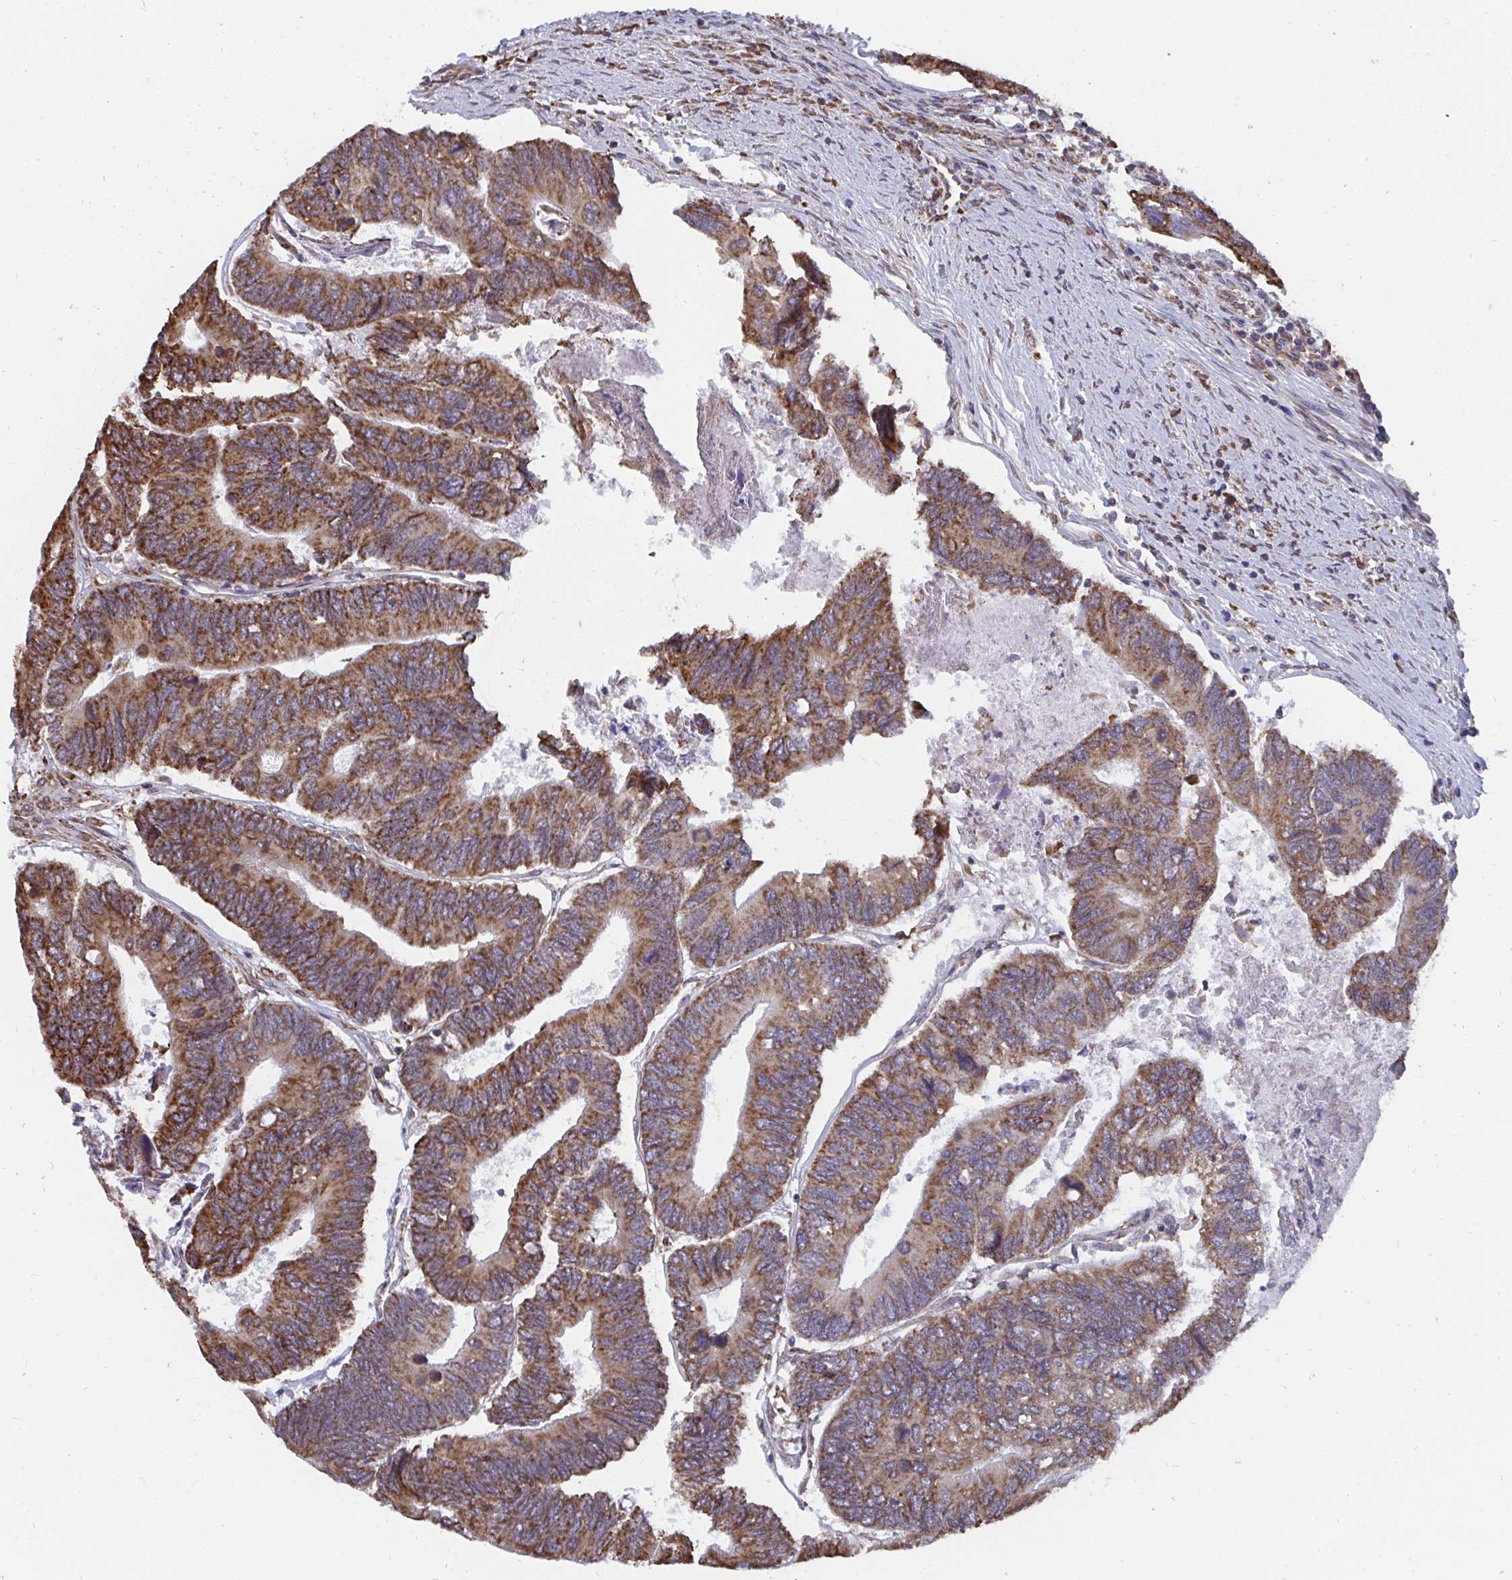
{"staining": {"intensity": "moderate", "quantity": ">75%", "location": "cytoplasmic/membranous"}, "tissue": "colorectal cancer", "cell_type": "Tumor cells", "image_type": "cancer", "snomed": [{"axis": "morphology", "description": "Adenocarcinoma, NOS"}, {"axis": "topography", "description": "Colon"}], "caption": "This is an image of IHC staining of colorectal cancer, which shows moderate positivity in the cytoplasmic/membranous of tumor cells.", "gene": "ELAVL1", "patient": {"sex": "female", "age": 67}}